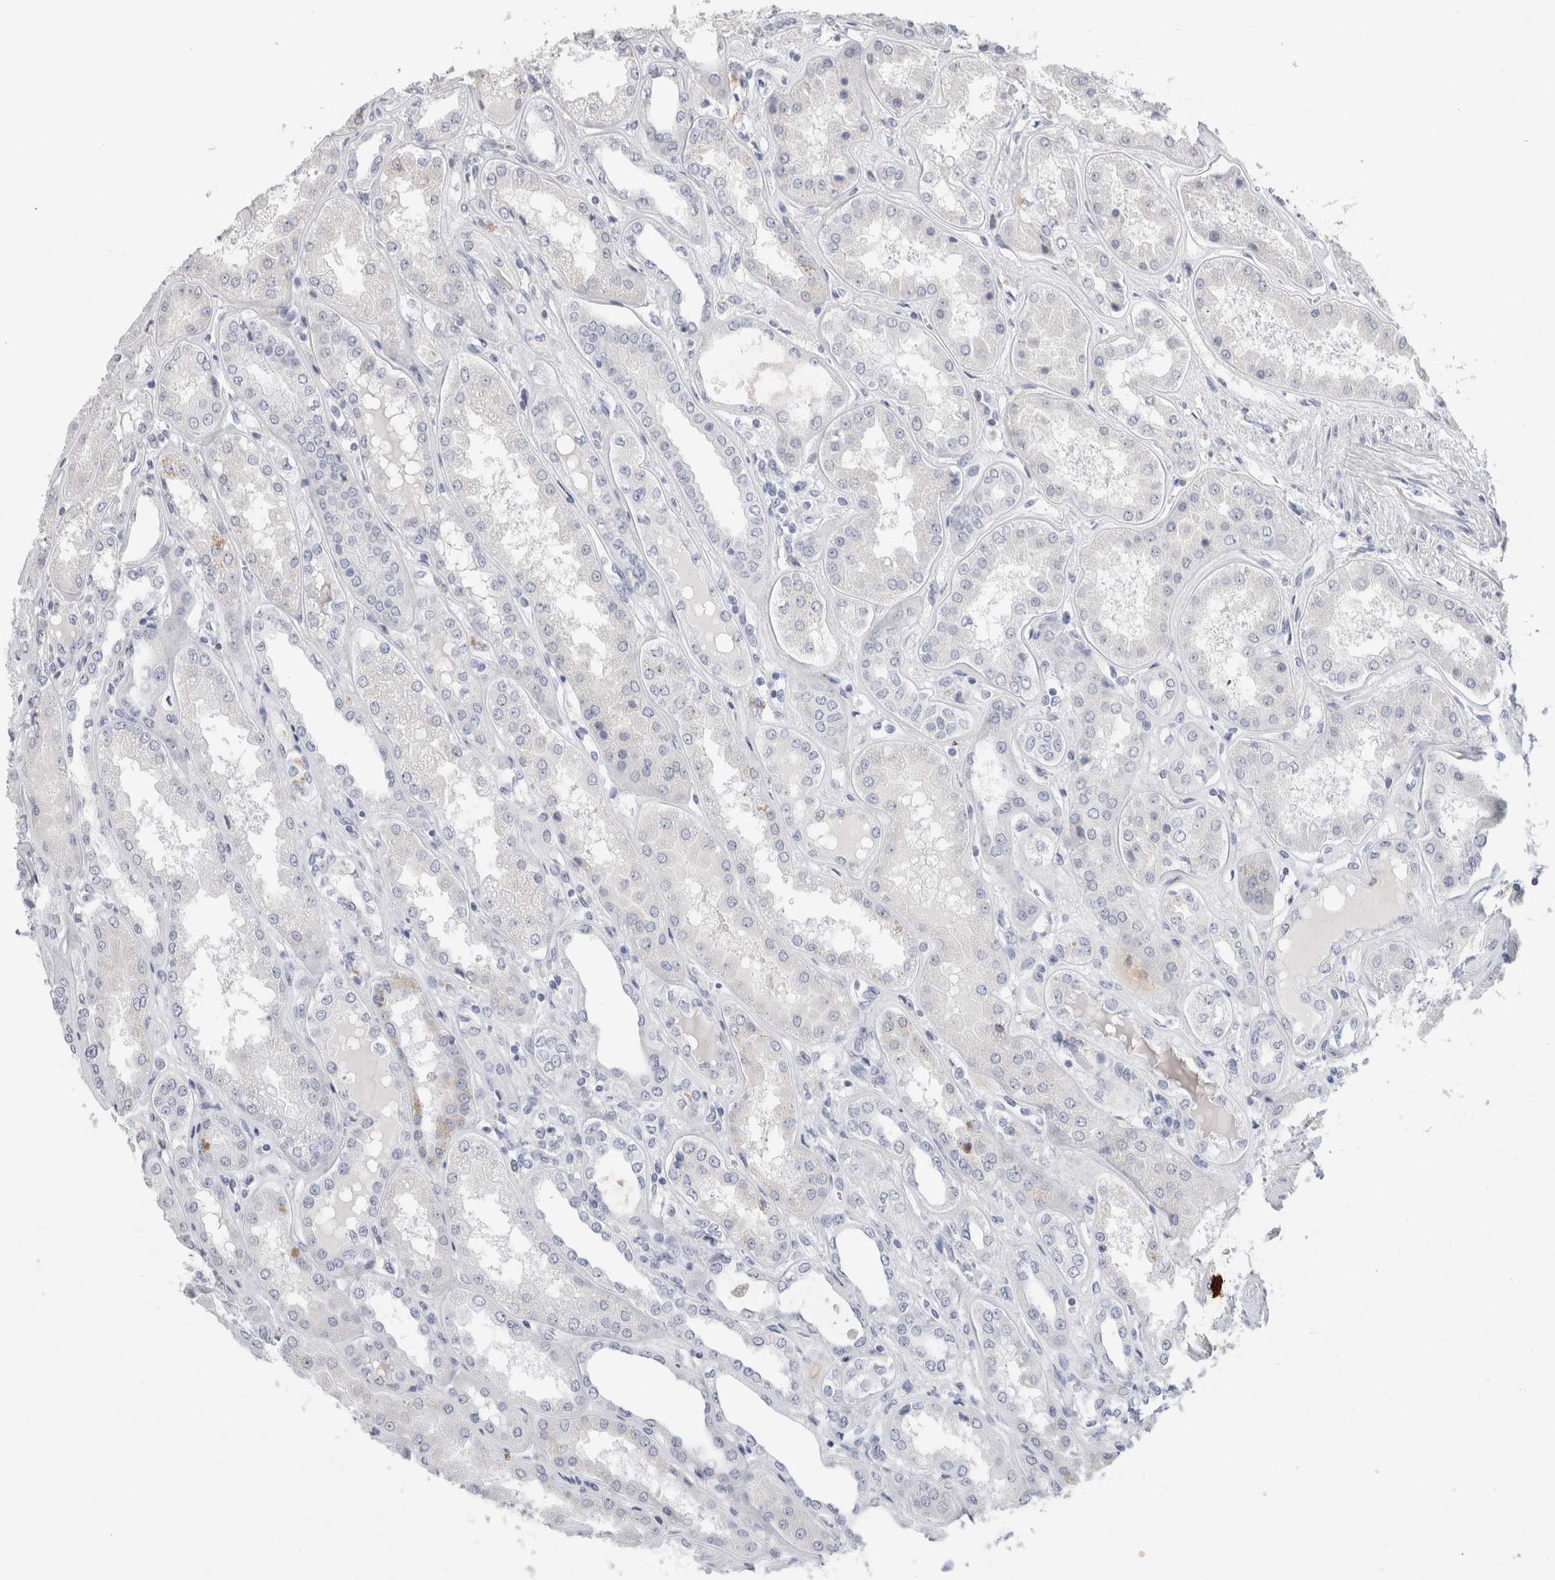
{"staining": {"intensity": "negative", "quantity": "none", "location": "none"}, "tissue": "kidney", "cell_type": "Cells in glomeruli", "image_type": "normal", "snomed": [{"axis": "morphology", "description": "Normal tissue, NOS"}, {"axis": "topography", "description": "Kidney"}], "caption": "The micrograph reveals no significant expression in cells in glomeruli of kidney. (Stains: DAB immunohistochemistry (IHC) with hematoxylin counter stain, Microscopy: brightfield microscopy at high magnification).", "gene": "BCAN", "patient": {"sex": "female", "age": 56}}